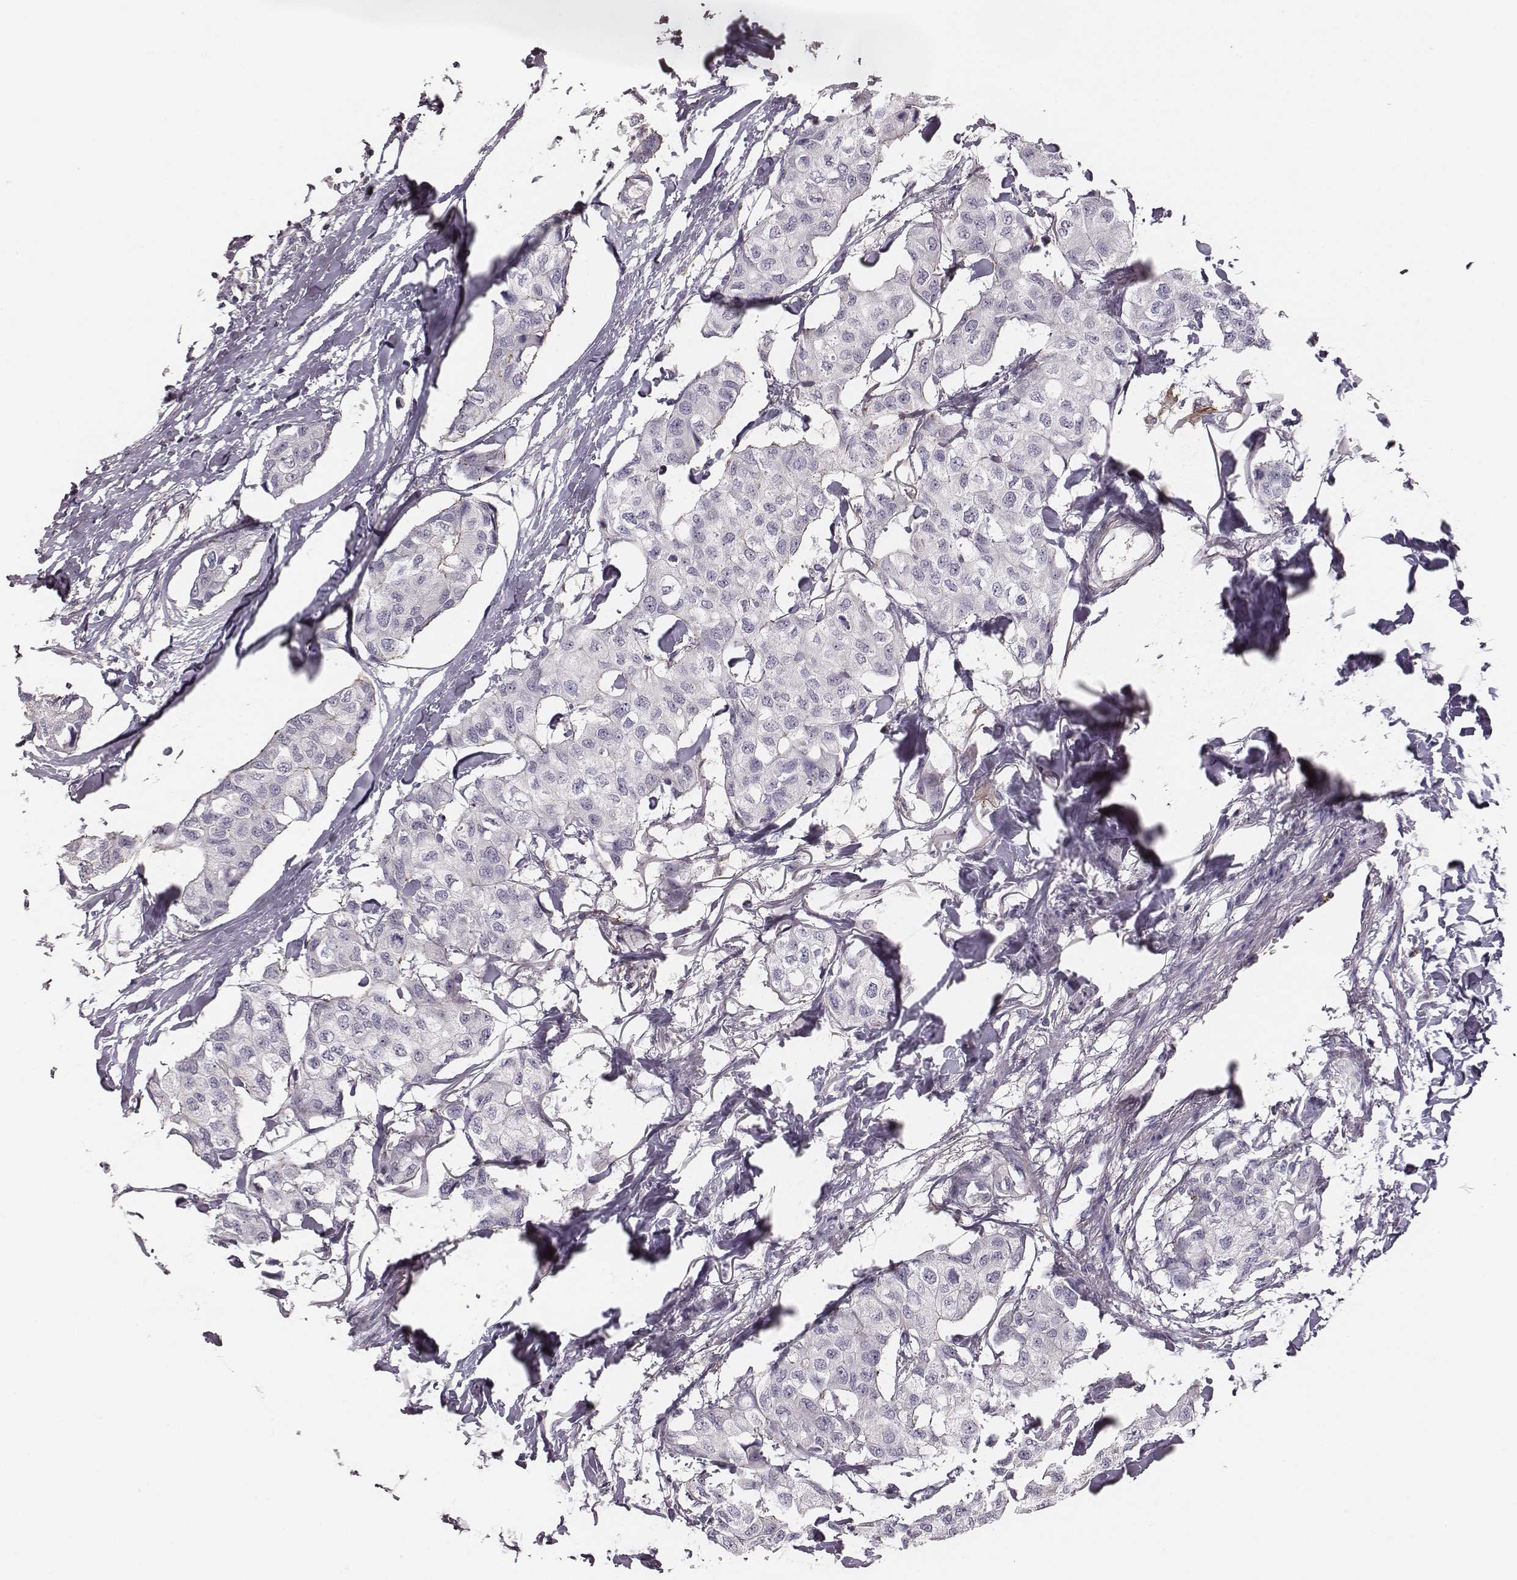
{"staining": {"intensity": "negative", "quantity": "none", "location": "none"}, "tissue": "breast cancer", "cell_type": "Tumor cells", "image_type": "cancer", "snomed": [{"axis": "morphology", "description": "Duct carcinoma"}, {"axis": "topography", "description": "Breast"}], "caption": "Breast cancer was stained to show a protein in brown. There is no significant staining in tumor cells. (DAB (3,3'-diaminobenzidine) IHC, high magnification).", "gene": "ZYX", "patient": {"sex": "female", "age": 80}}